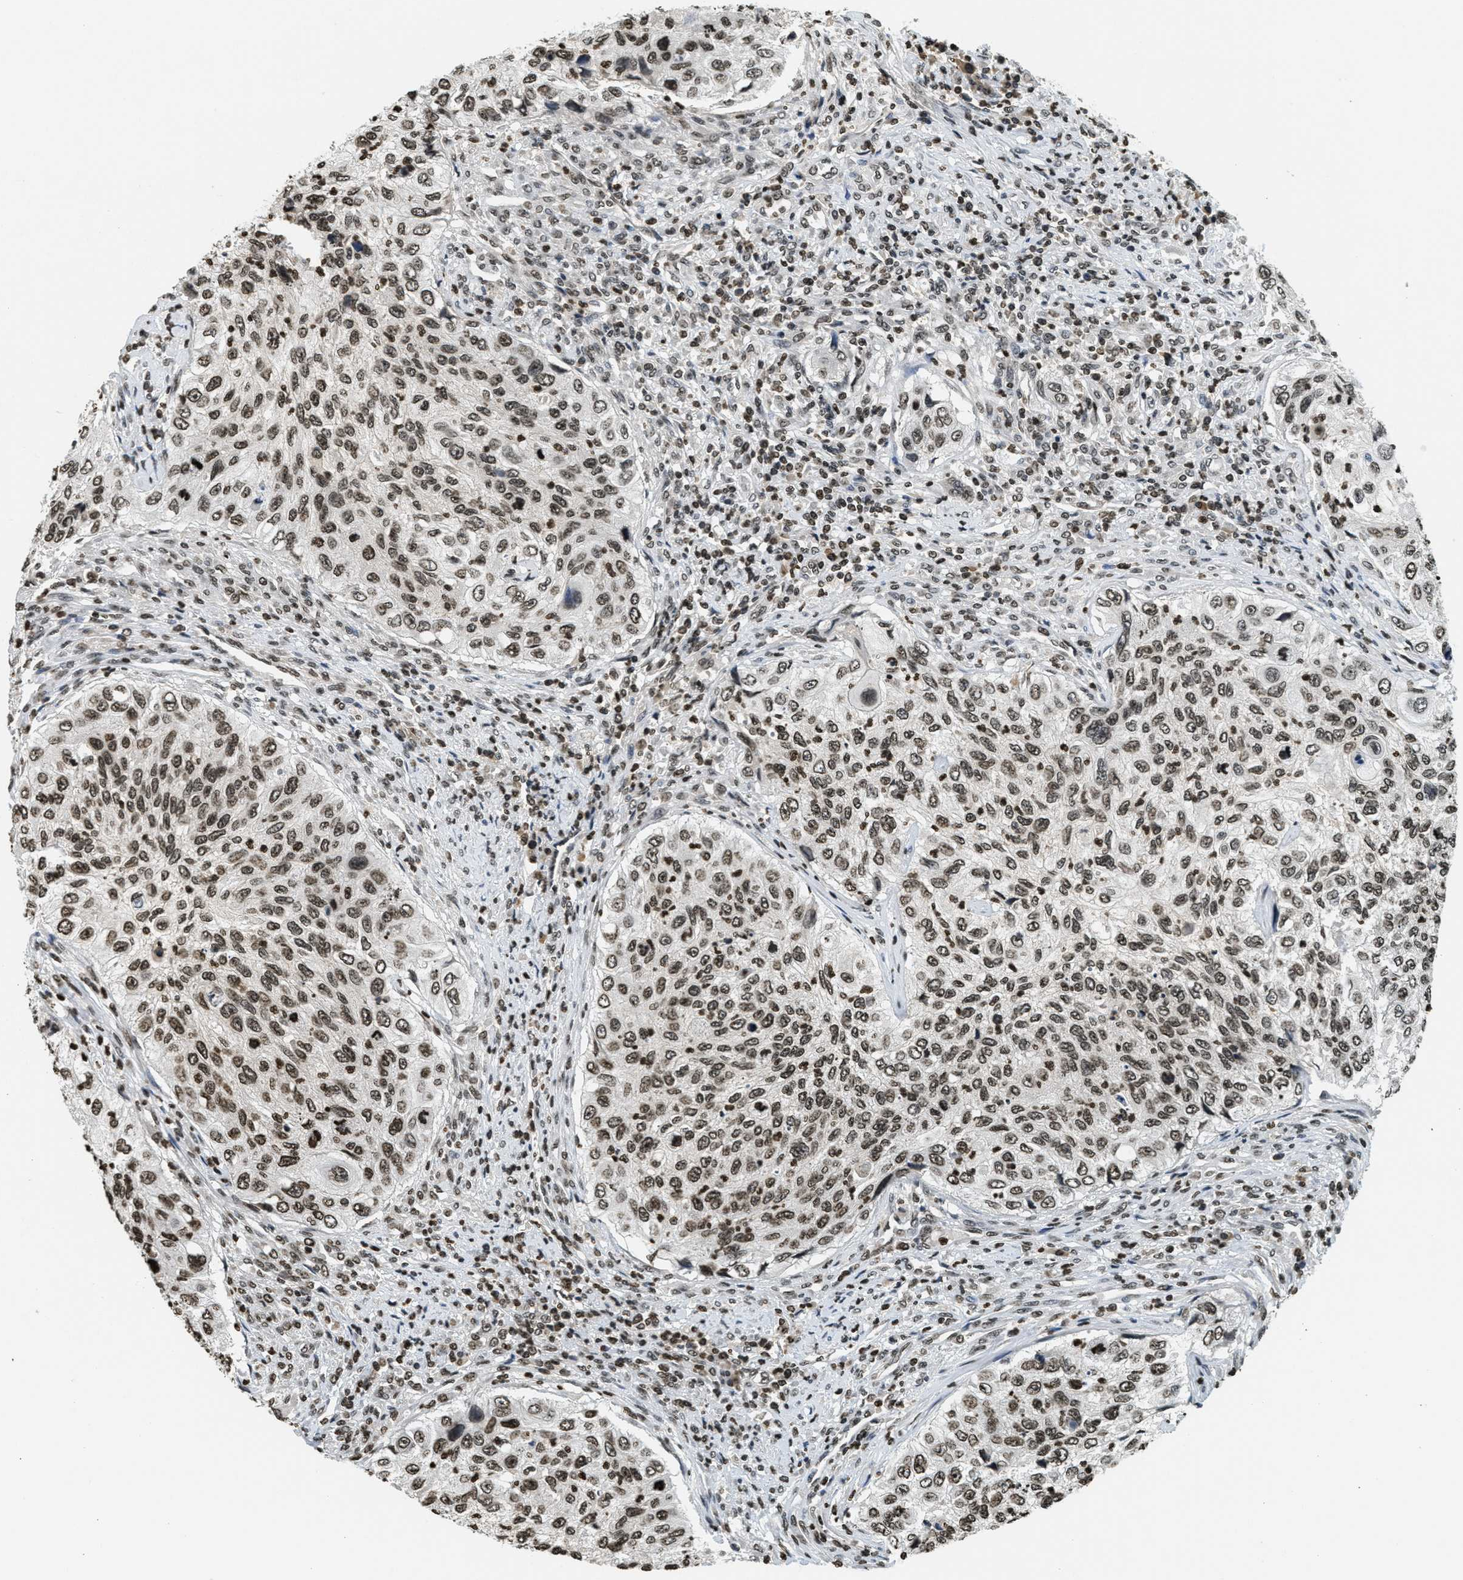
{"staining": {"intensity": "strong", "quantity": ">75%", "location": "nuclear"}, "tissue": "urothelial cancer", "cell_type": "Tumor cells", "image_type": "cancer", "snomed": [{"axis": "morphology", "description": "Urothelial carcinoma, High grade"}, {"axis": "topography", "description": "Urinary bladder"}], "caption": "Urothelial cancer was stained to show a protein in brown. There is high levels of strong nuclear staining in approximately >75% of tumor cells.", "gene": "LDB2", "patient": {"sex": "female", "age": 60}}